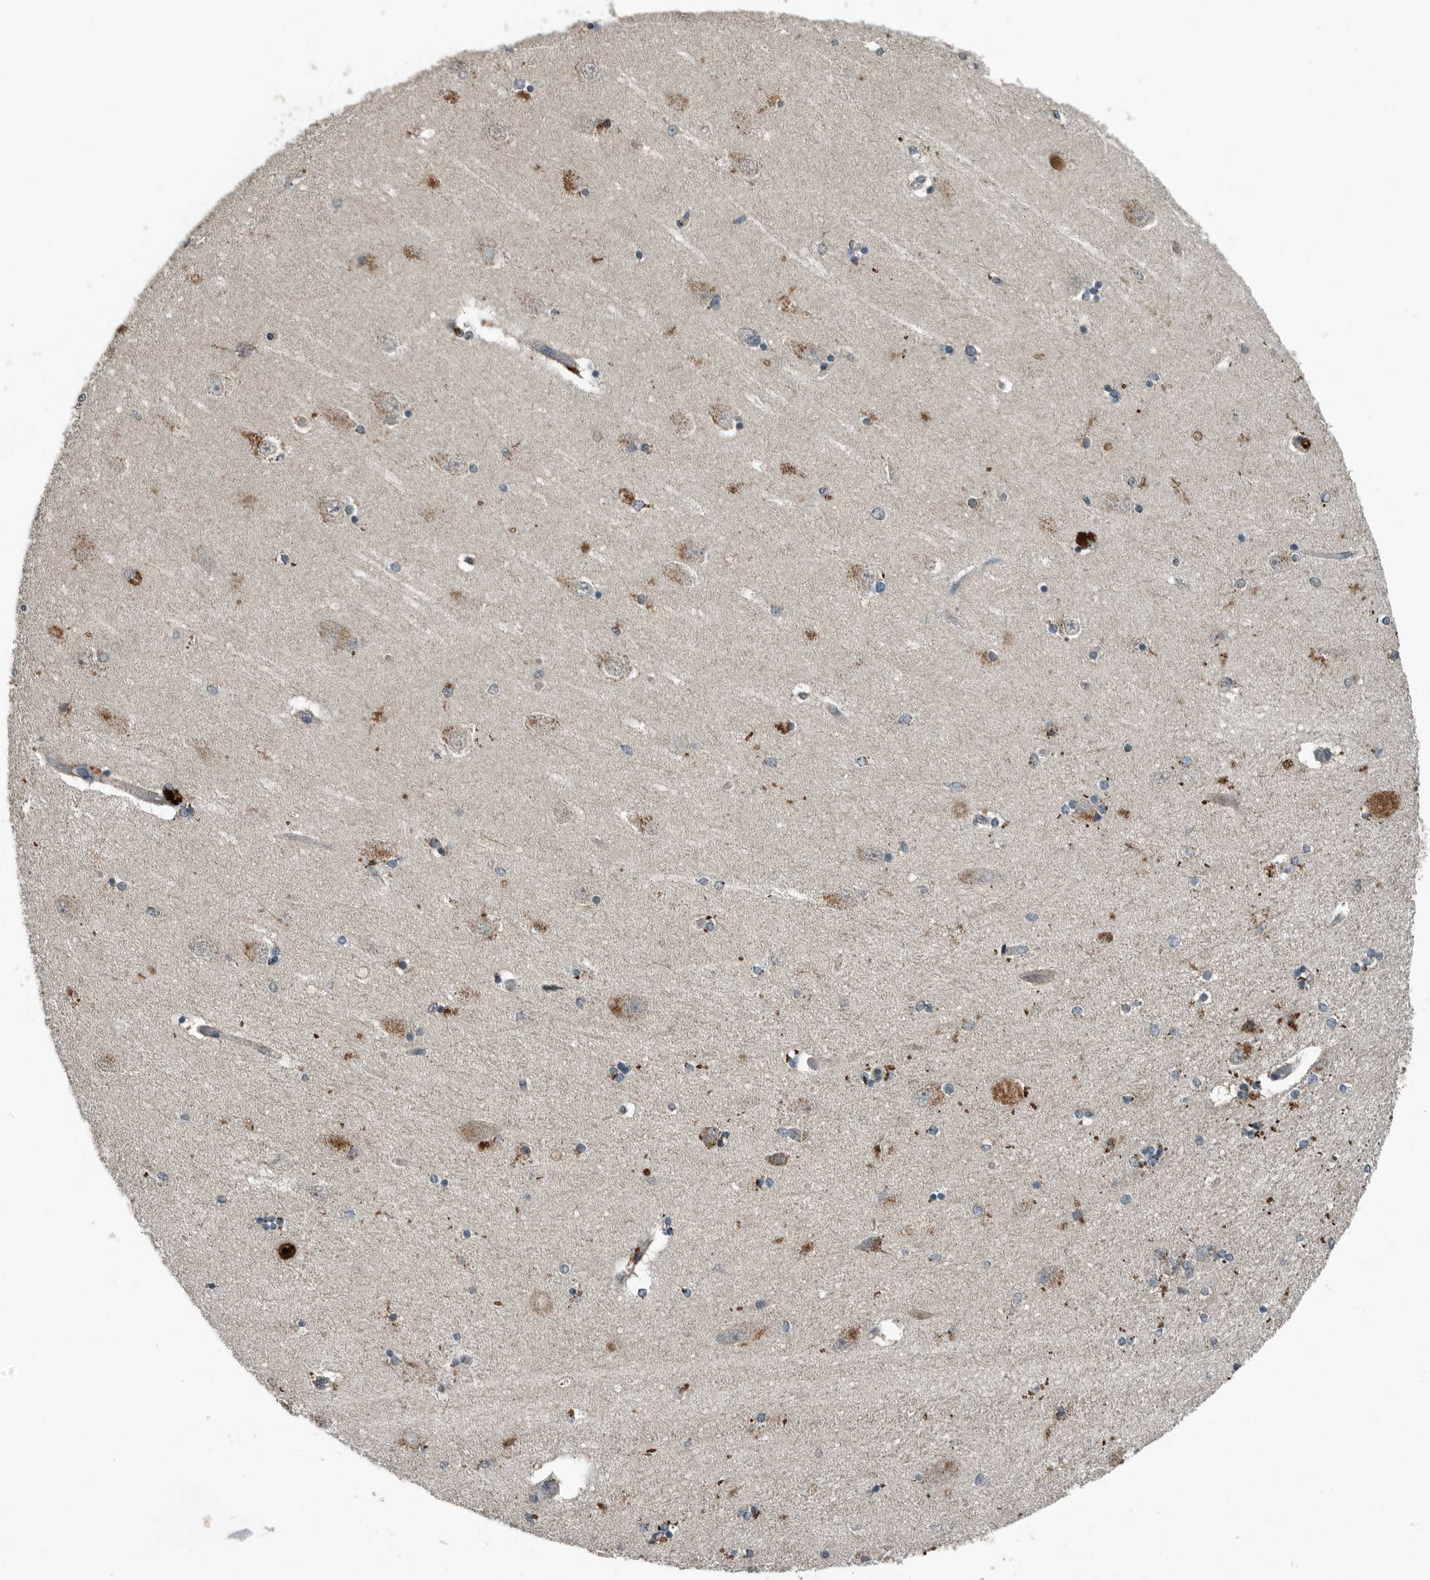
{"staining": {"intensity": "moderate", "quantity": "<25%", "location": "cytoplasmic/membranous"}, "tissue": "hippocampus", "cell_type": "Glial cells", "image_type": "normal", "snomed": [{"axis": "morphology", "description": "Normal tissue, NOS"}, {"axis": "topography", "description": "Hippocampus"}], "caption": "Normal hippocampus exhibits moderate cytoplasmic/membranous positivity in approximately <25% of glial cells.", "gene": "IL6ST", "patient": {"sex": "female", "age": 54}}